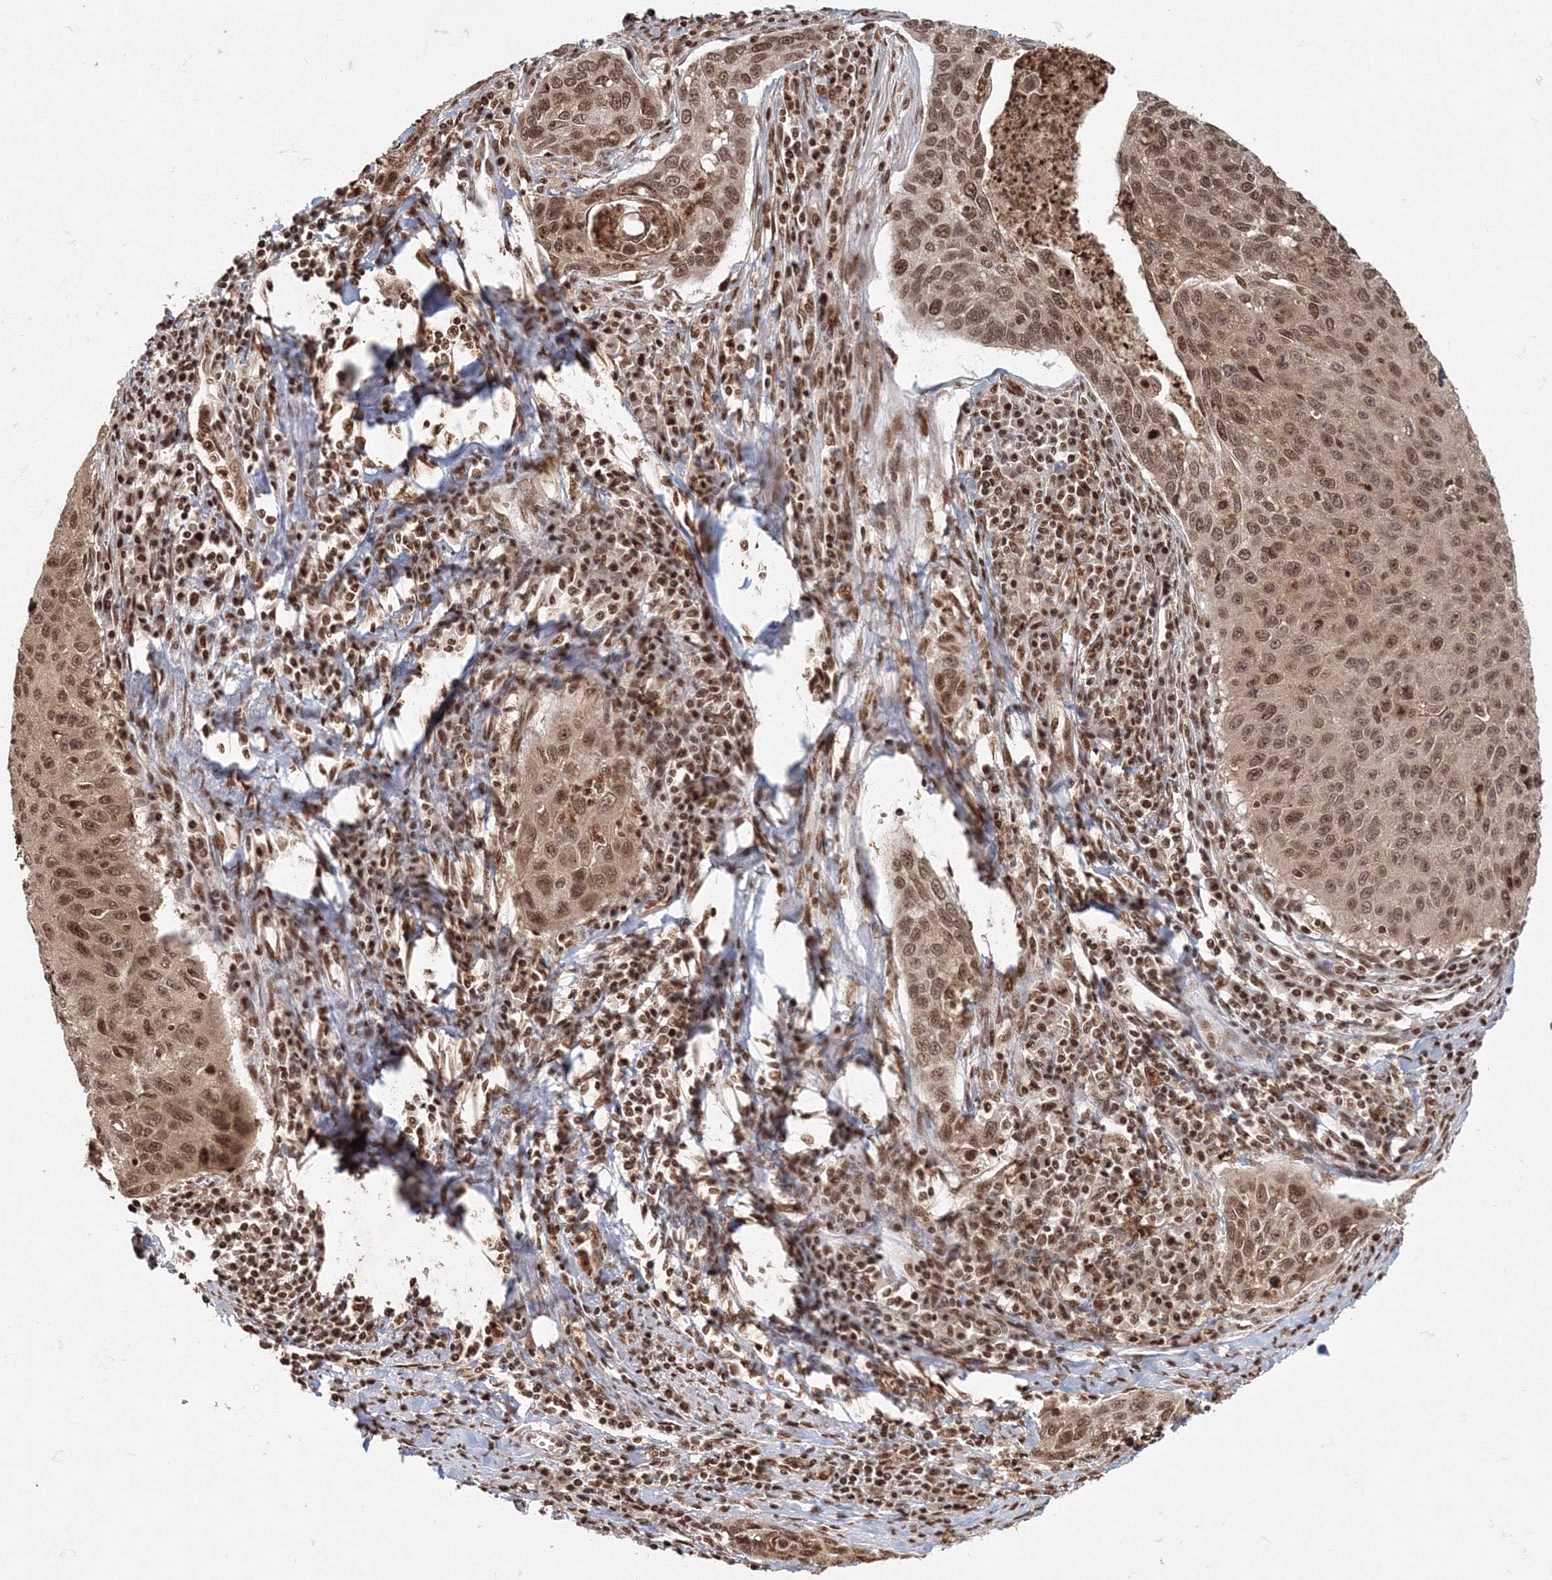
{"staining": {"intensity": "moderate", "quantity": ">75%", "location": "nuclear"}, "tissue": "cervical cancer", "cell_type": "Tumor cells", "image_type": "cancer", "snomed": [{"axis": "morphology", "description": "Squamous cell carcinoma, NOS"}, {"axis": "topography", "description": "Cervix"}], "caption": "Immunohistochemical staining of cervical squamous cell carcinoma reveals moderate nuclear protein staining in approximately >75% of tumor cells. (Stains: DAB (3,3'-diaminobenzidine) in brown, nuclei in blue, Microscopy: brightfield microscopy at high magnification).", "gene": "KIF20A", "patient": {"sex": "female", "age": 53}}